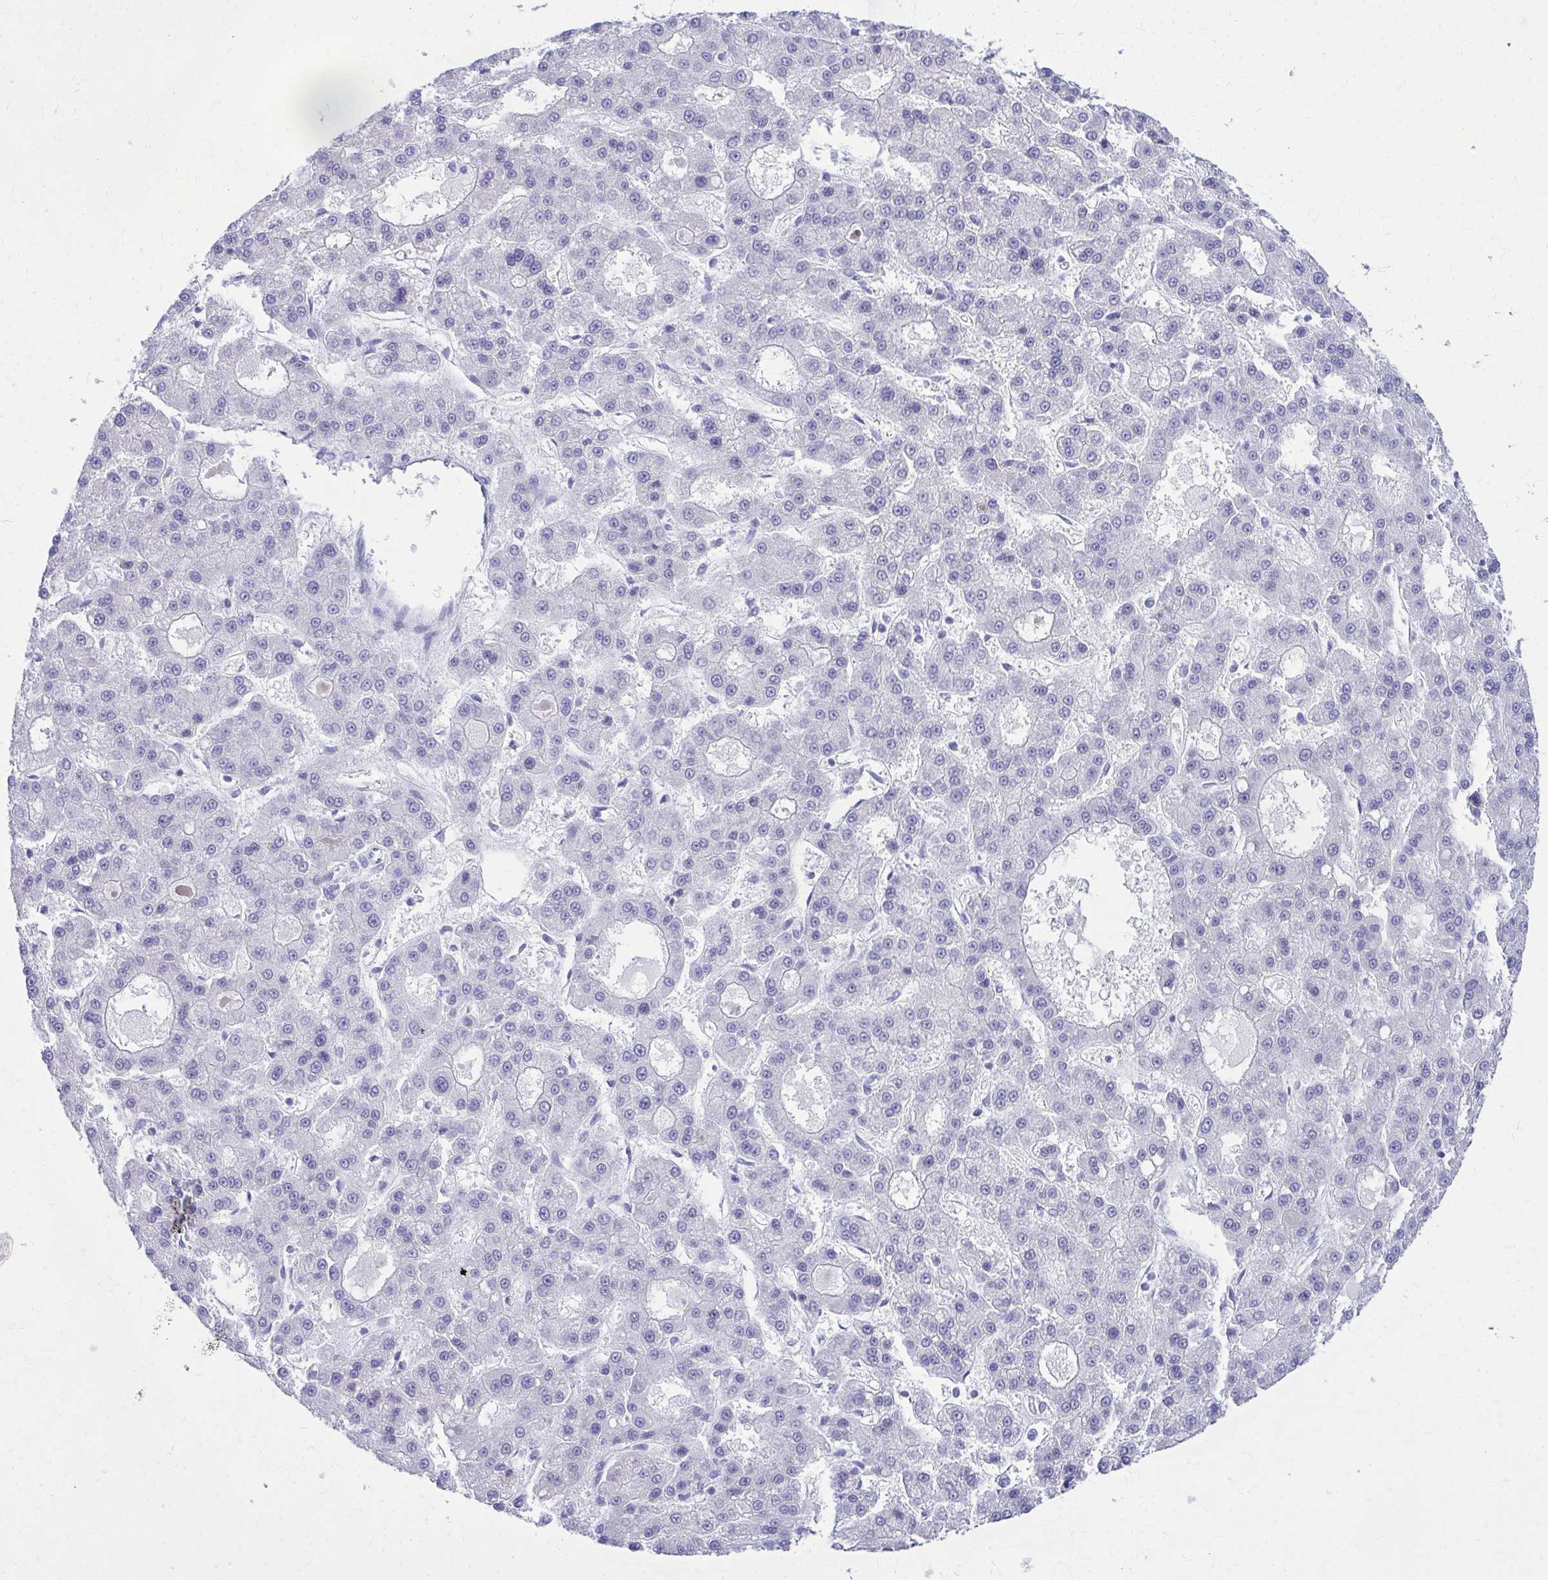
{"staining": {"intensity": "negative", "quantity": "none", "location": "none"}, "tissue": "liver cancer", "cell_type": "Tumor cells", "image_type": "cancer", "snomed": [{"axis": "morphology", "description": "Carcinoma, Hepatocellular, NOS"}, {"axis": "topography", "description": "Liver"}], "caption": "Immunohistochemistry micrograph of human hepatocellular carcinoma (liver) stained for a protein (brown), which shows no expression in tumor cells.", "gene": "RALYL", "patient": {"sex": "male", "age": 70}}